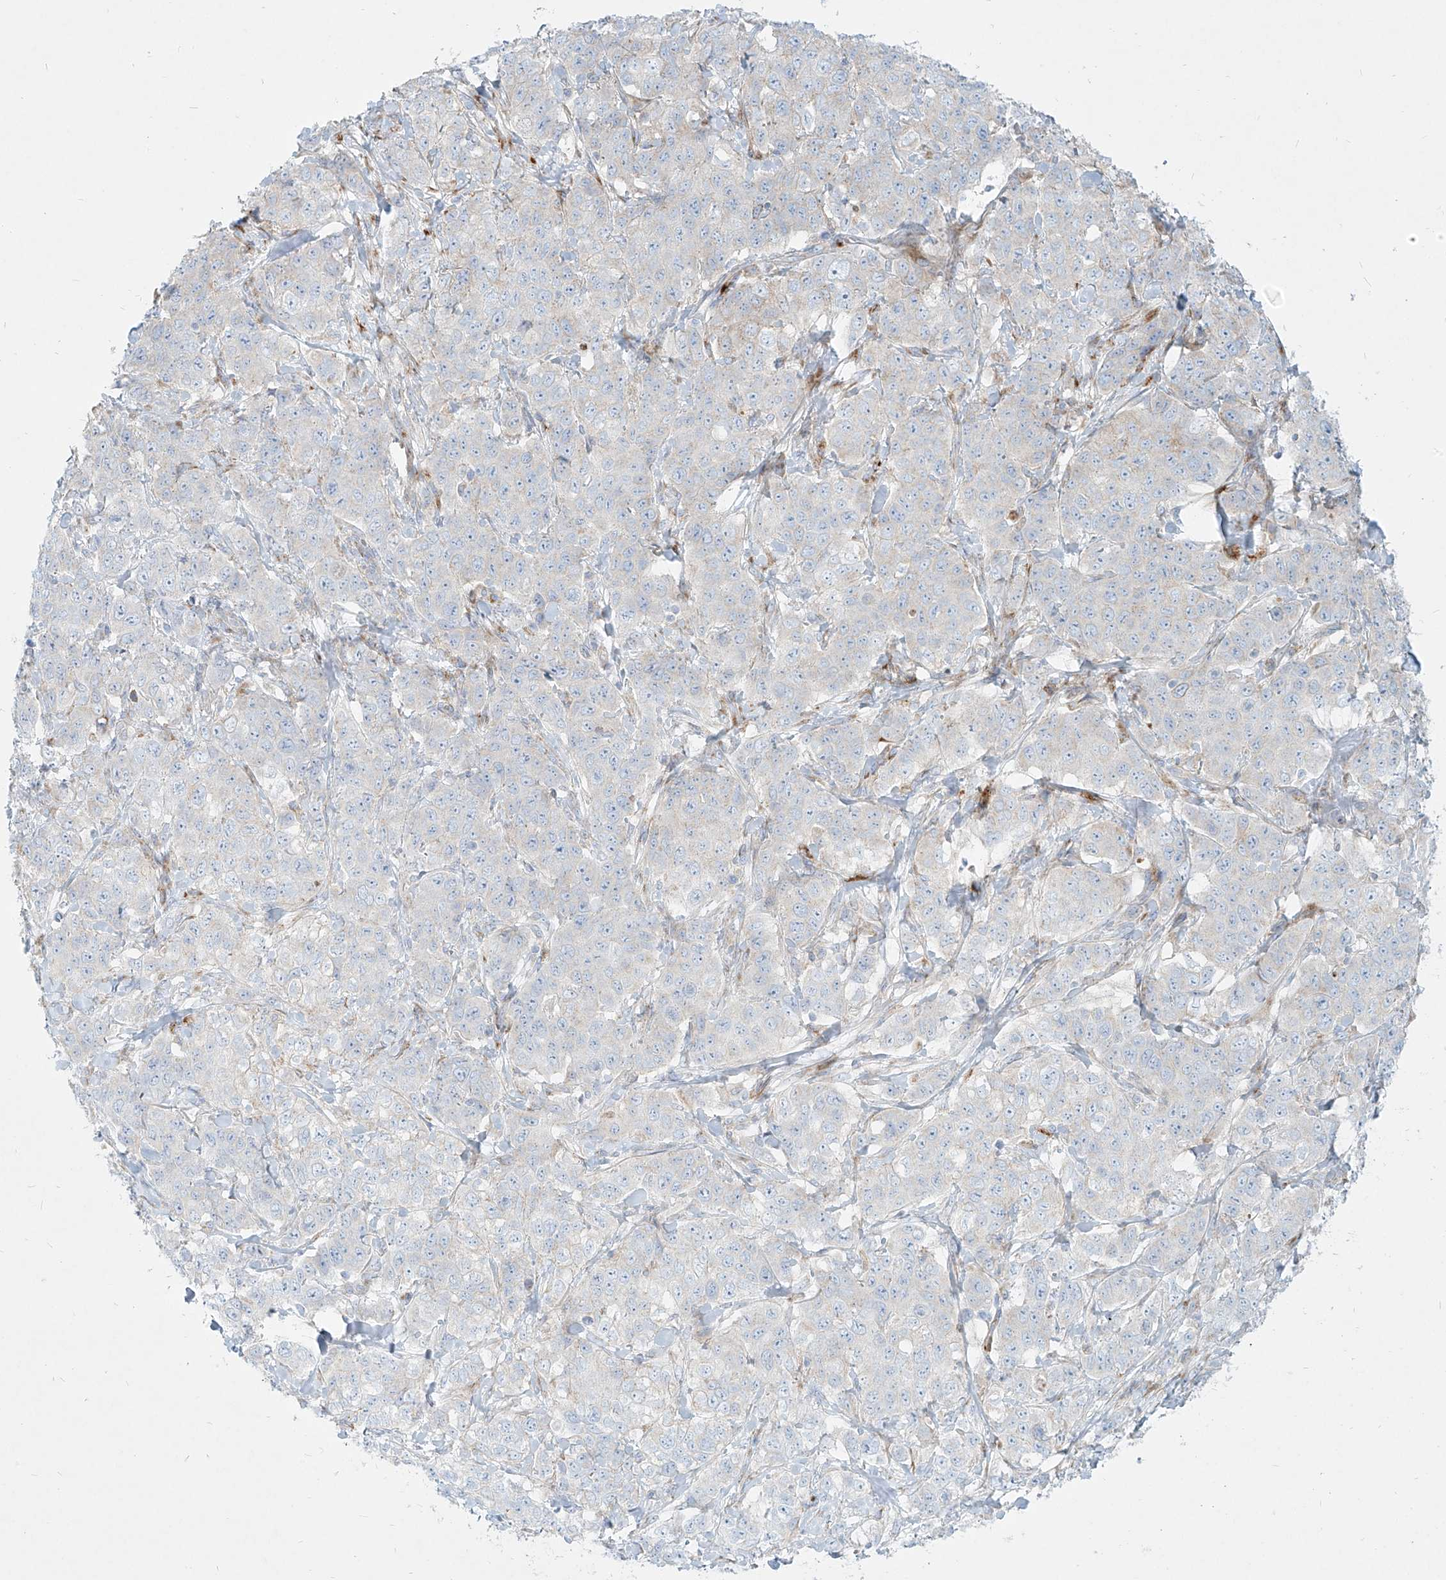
{"staining": {"intensity": "negative", "quantity": "none", "location": "none"}, "tissue": "stomach cancer", "cell_type": "Tumor cells", "image_type": "cancer", "snomed": [{"axis": "morphology", "description": "Adenocarcinoma, NOS"}, {"axis": "topography", "description": "Stomach"}], "caption": "Stomach cancer stained for a protein using immunohistochemistry (IHC) shows no expression tumor cells.", "gene": "MTX2", "patient": {"sex": "male", "age": 48}}